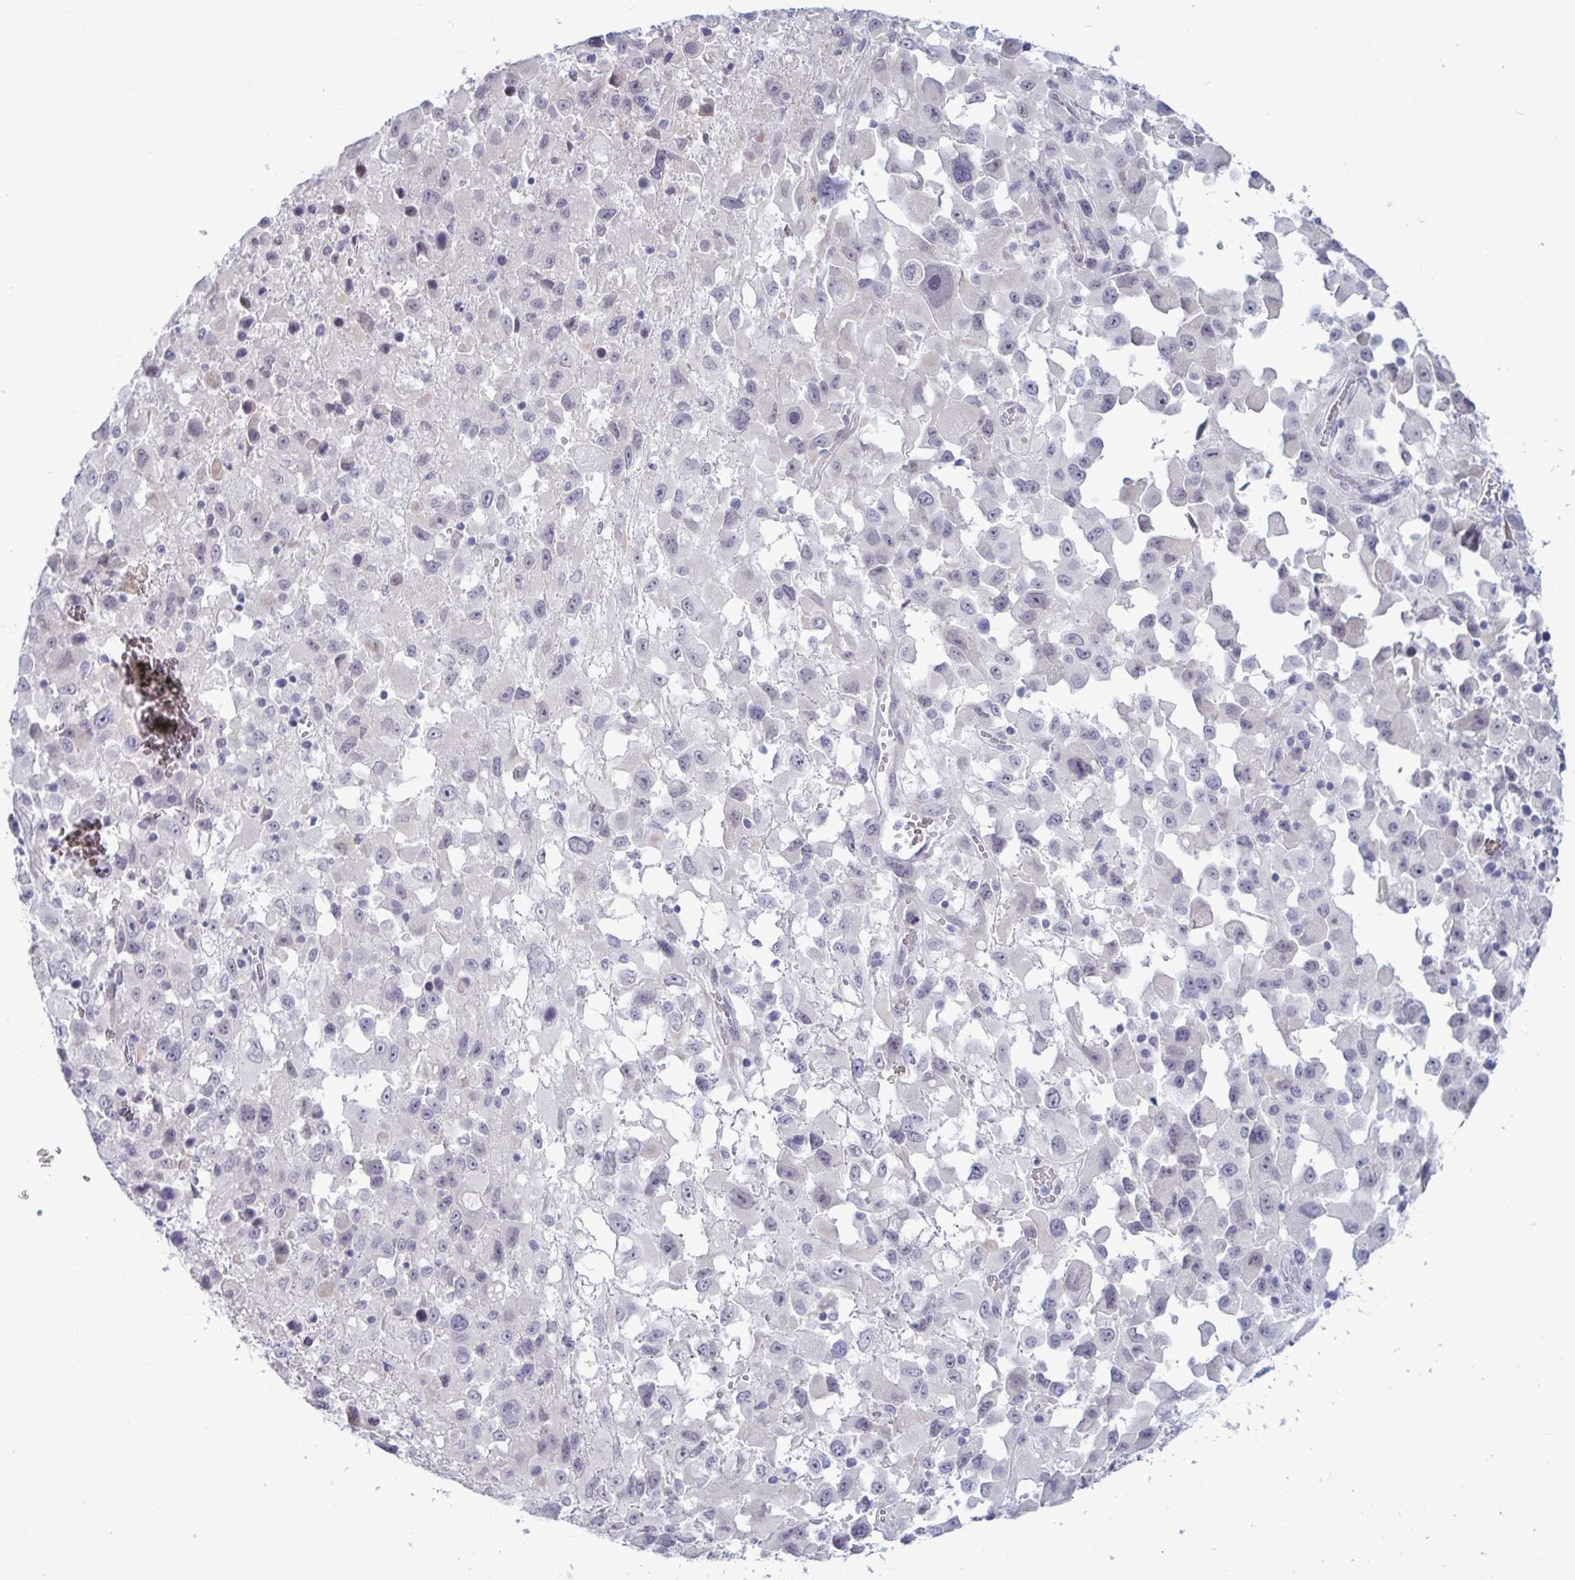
{"staining": {"intensity": "negative", "quantity": "none", "location": "none"}, "tissue": "melanoma", "cell_type": "Tumor cells", "image_type": "cancer", "snomed": [{"axis": "morphology", "description": "Malignant melanoma, Metastatic site"}, {"axis": "topography", "description": "Soft tissue"}], "caption": "This image is of malignant melanoma (metastatic site) stained with IHC to label a protein in brown with the nuclei are counter-stained blue. There is no positivity in tumor cells. The staining was performed using DAB to visualize the protein expression in brown, while the nuclei were stained in blue with hematoxylin (Magnification: 20x).", "gene": "TCEAL8", "patient": {"sex": "male", "age": 50}}